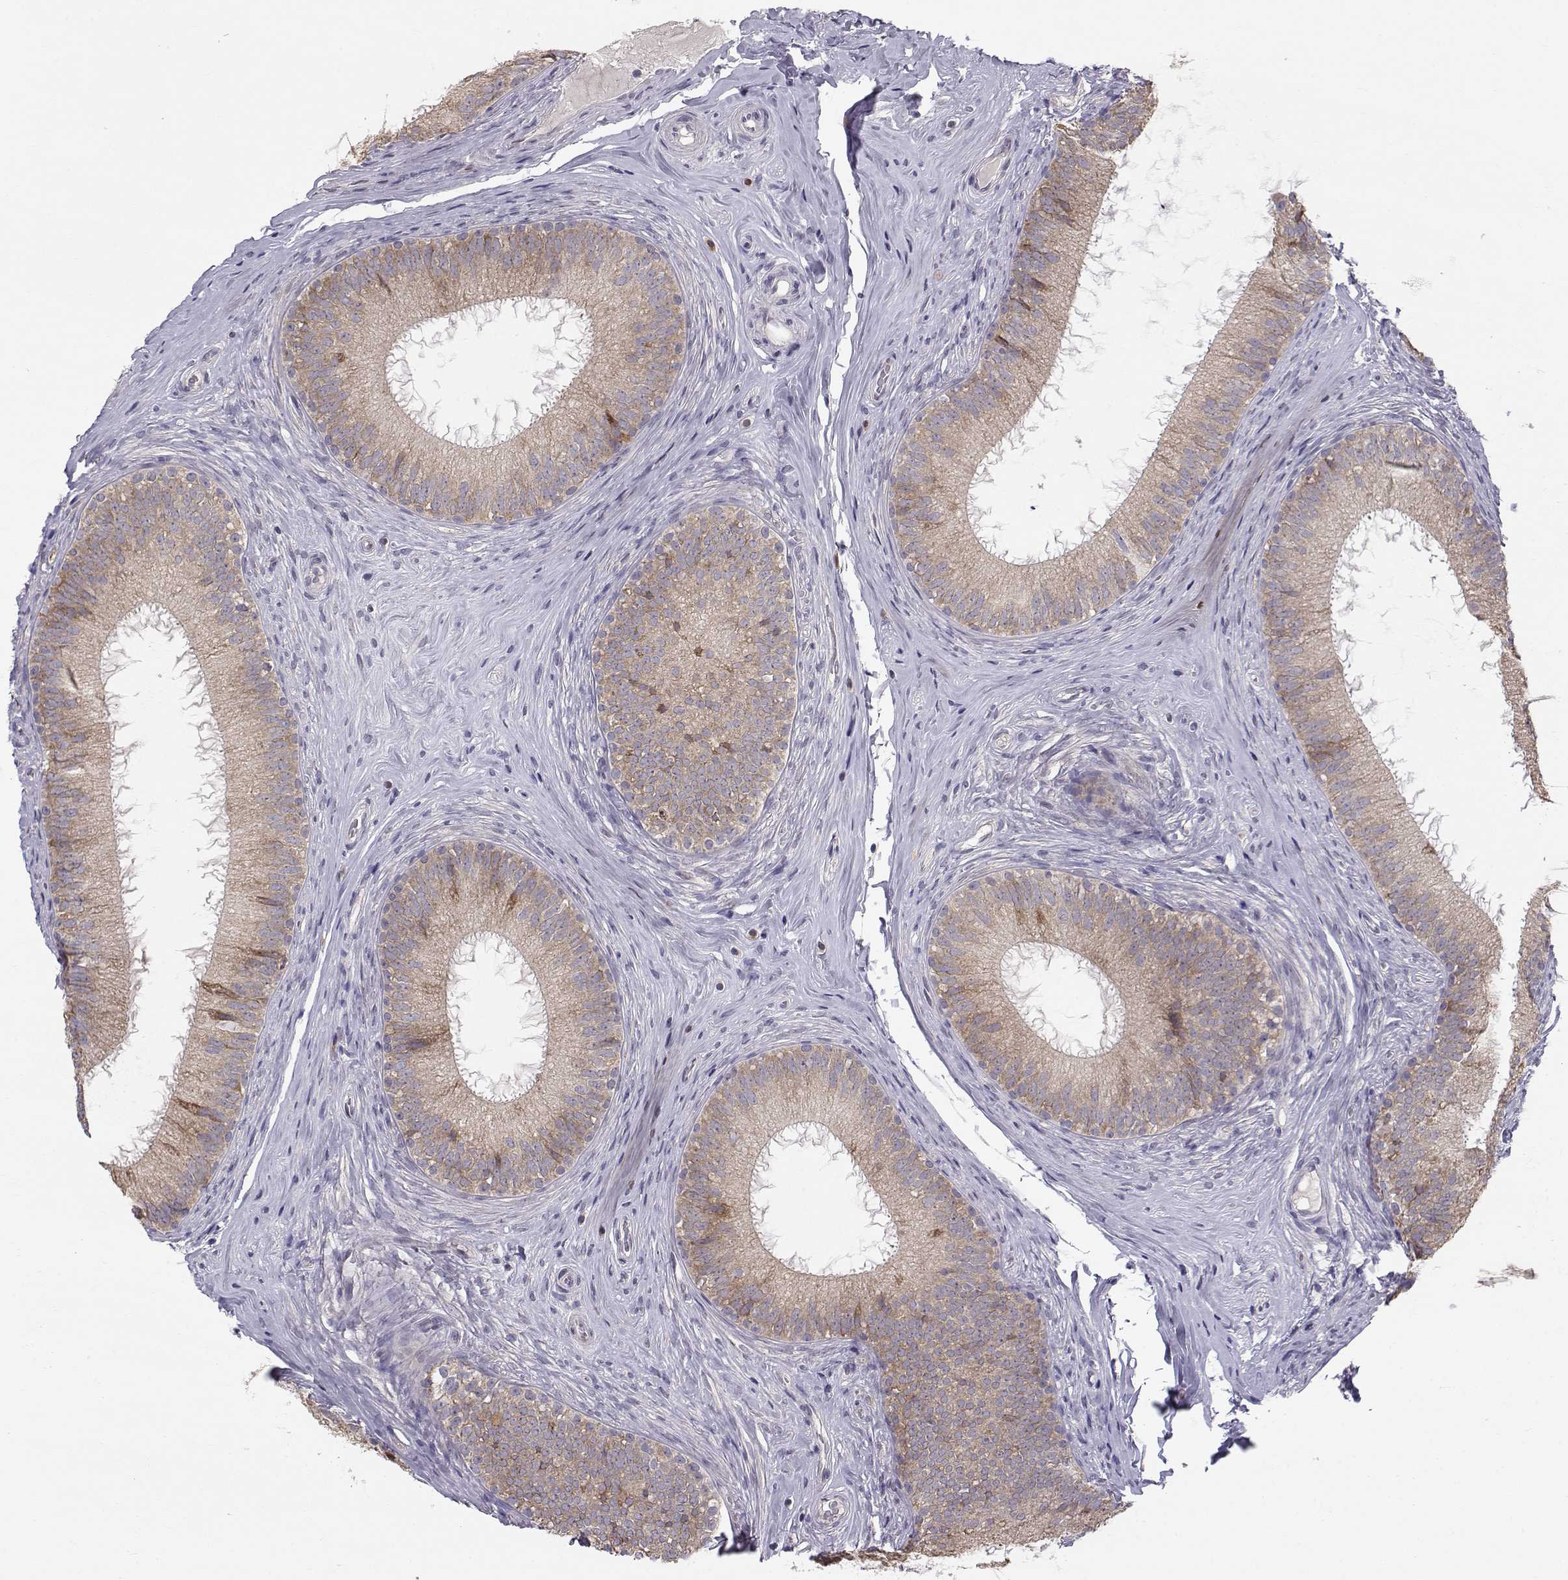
{"staining": {"intensity": "moderate", "quantity": "<25%", "location": "cytoplasmic/membranous"}, "tissue": "epididymis", "cell_type": "Glandular cells", "image_type": "normal", "snomed": [{"axis": "morphology", "description": "Normal tissue, NOS"}, {"axis": "morphology", "description": "Carcinoma, Embryonal, NOS"}, {"axis": "topography", "description": "Testis"}, {"axis": "topography", "description": "Epididymis"}], "caption": "Protein staining by immunohistochemistry (IHC) shows moderate cytoplasmic/membranous staining in approximately <25% of glandular cells in benign epididymis.", "gene": "PEX5L", "patient": {"sex": "male", "age": 24}}